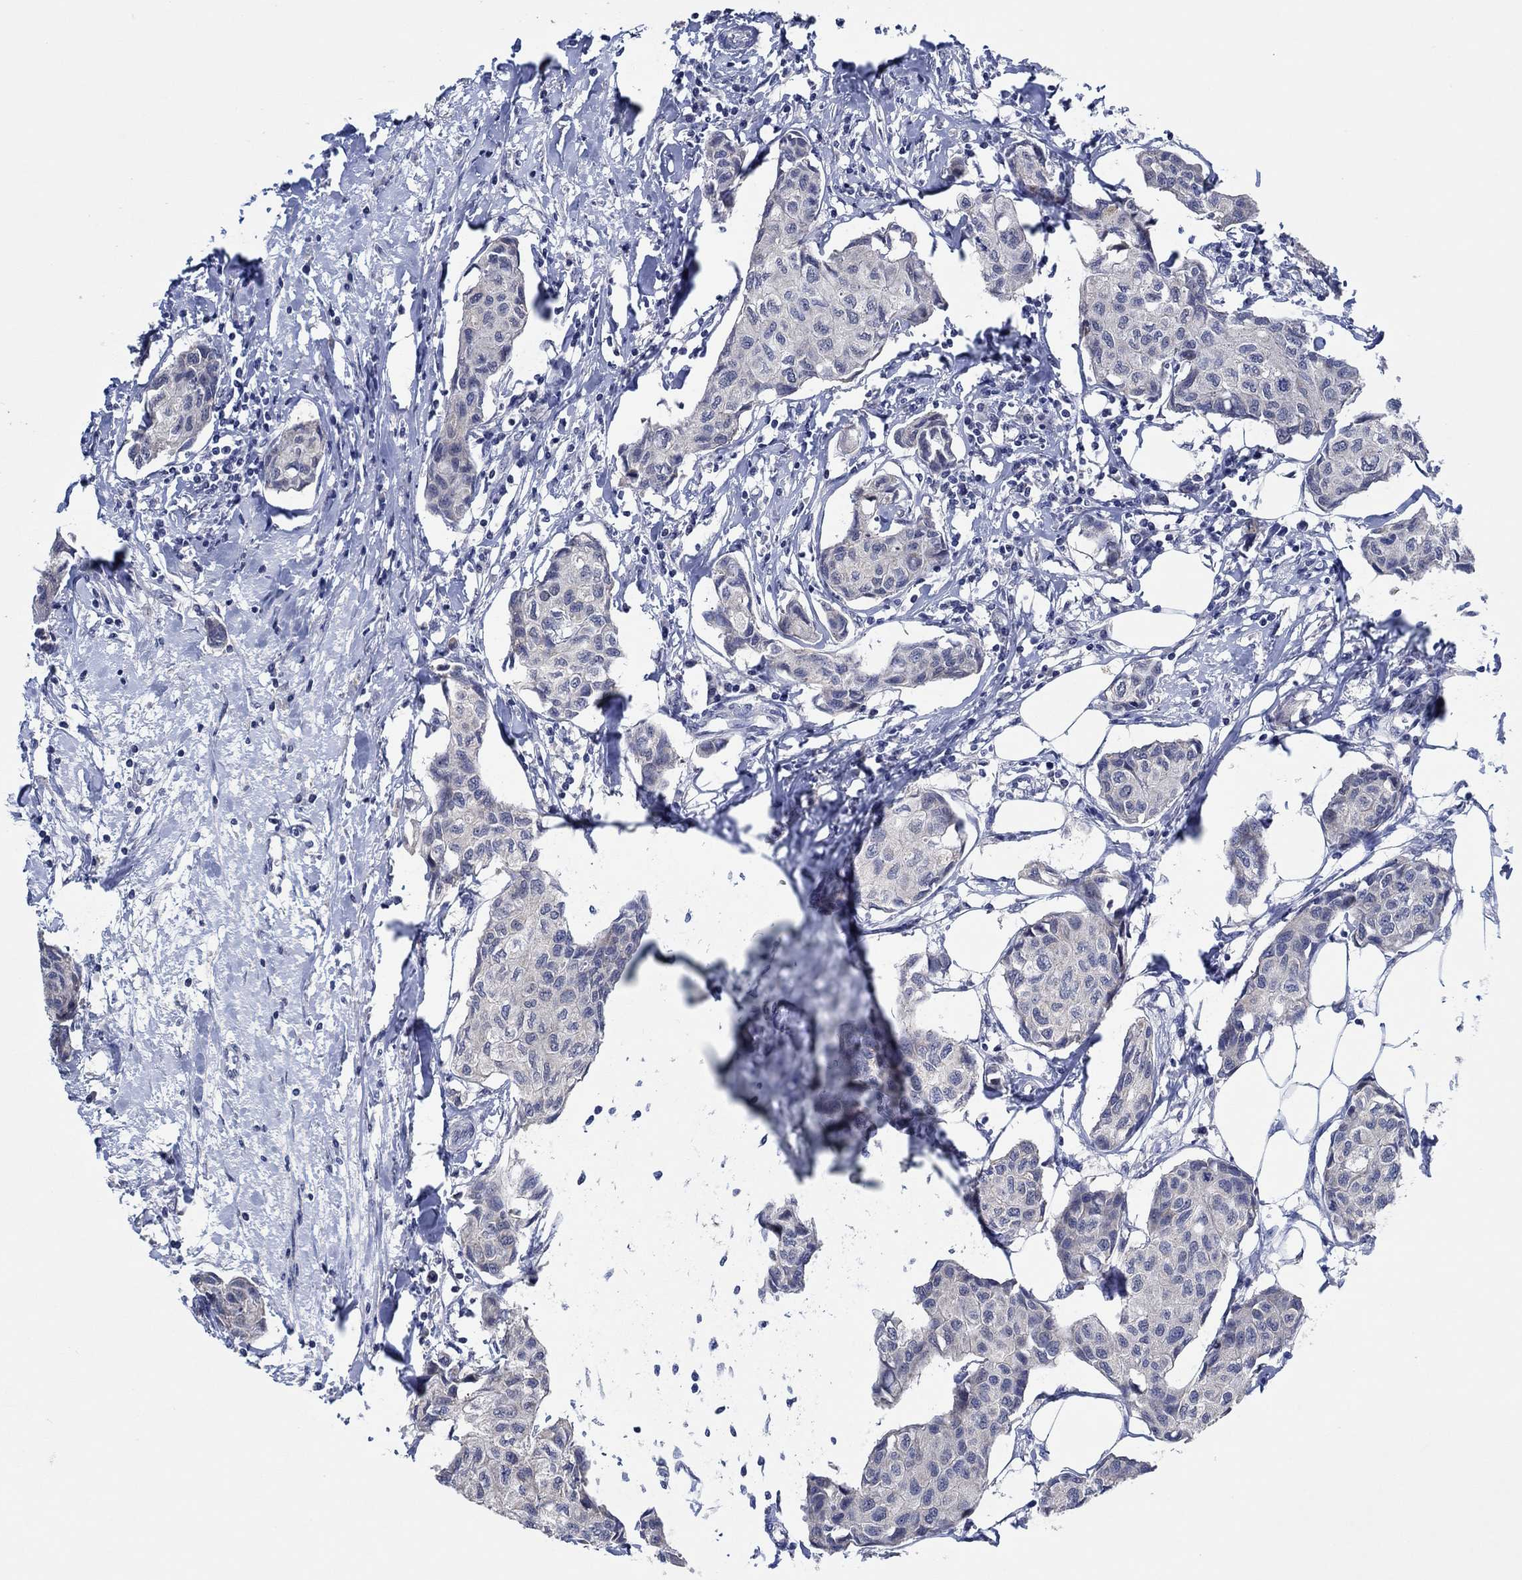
{"staining": {"intensity": "negative", "quantity": "none", "location": "none"}, "tissue": "breast cancer", "cell_type": "Tumor cells", "image_type": "cancer", "snomed": [{"axis": "morphology", "description": "Duct carcinoma"}, {"axis": "topography", "description": "Breast"}], "caption": "Tumor cells show no significant protein staining in breast cancer.", "gene": "PRRT3", "patient": {"sex": "female", "age": 80}}